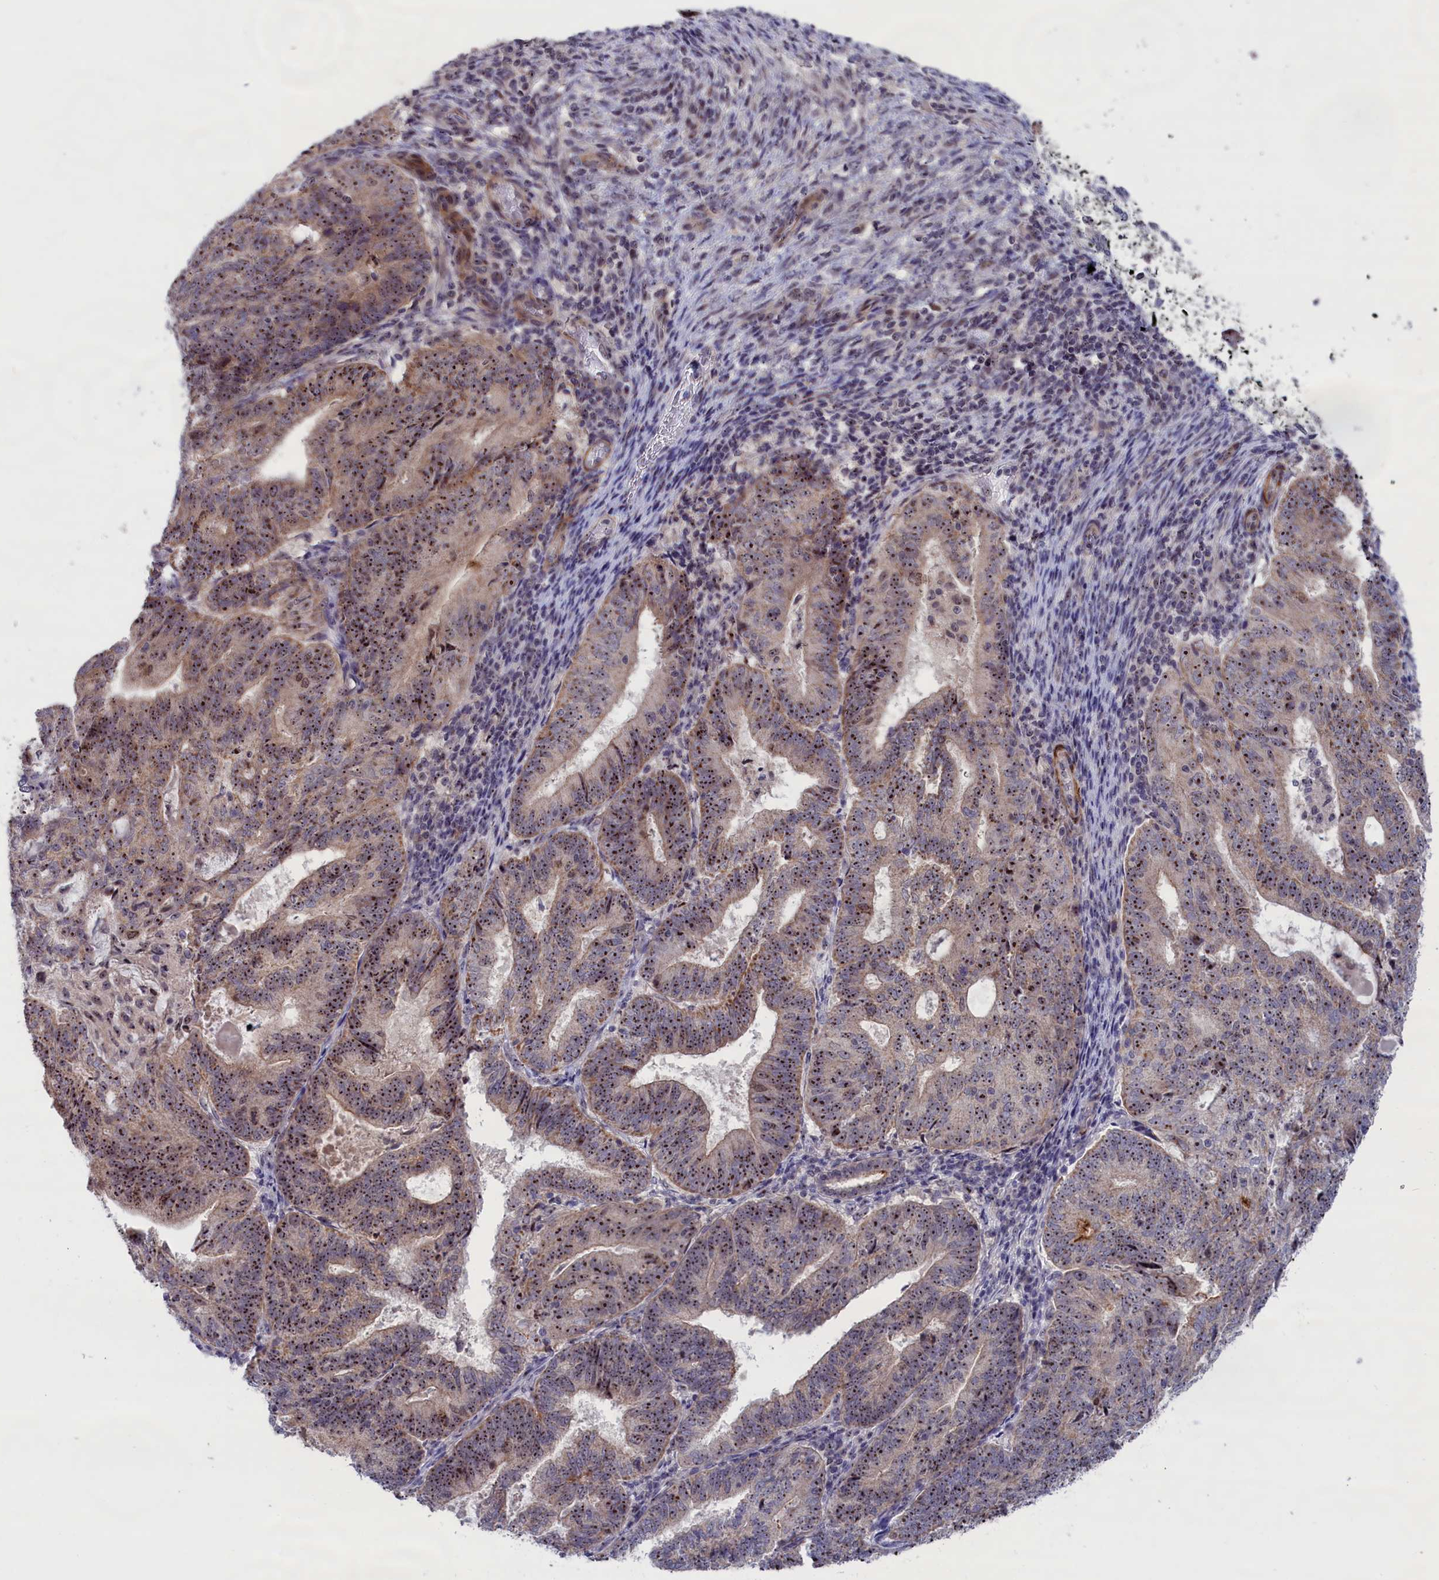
{"staining": {"intensity": "strong", "quantity": ">75%", "location": "nuclear"}, "tissue": "endometrial cancer", "cell_type": "Tumor cells", "image_type": "cancer", "snomed": [{"axis": "morphology", "description": "Adenocarcinoma, NOS"}, {"axis": "topography", "description": "Endometrium"}], "caption": "Endometrial cancer (adenocarcinoma) was stained to show a protein in brown. There is high levels of strong nuclear staining in about >75% of tumor cells.", "gene": "PPAN", "patient": {"sex": "female", "age": 70}}